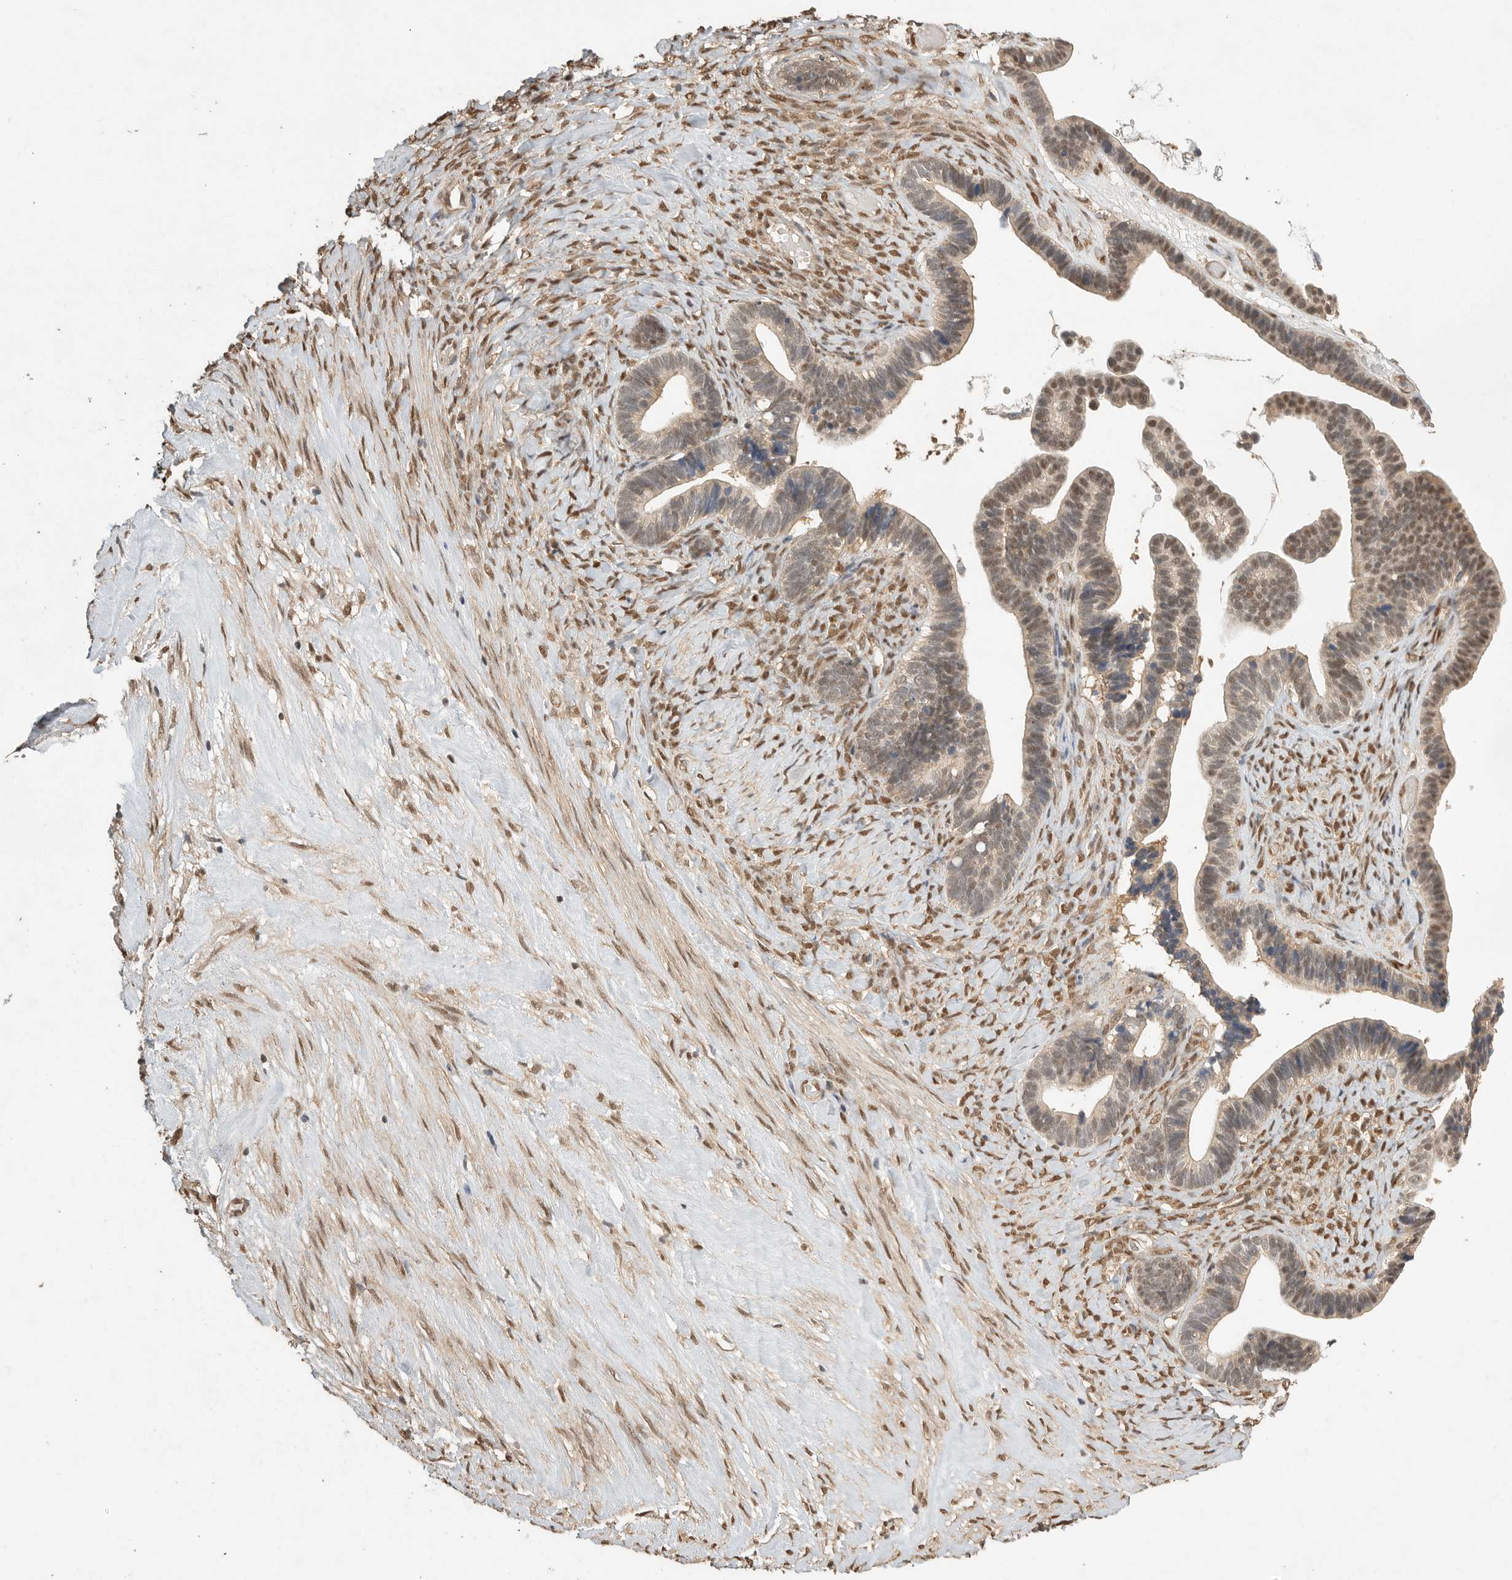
{"staining": {"intensity": "moderate", "quantity": ">75%", "location": "cytoplasmic/membranous,nuclear"}, "tissue": "ovarian cancer", "cell_type": "Tumor cells", "image_type": "cancer", "snomed": [{"axis": "morphology", "description": "Cystadenocarcinoma, serous, NOS"}, {"axis": "topography", "description": "Ovary"}], "caption": "Immunohistochemical staining of serous cystadenocarcinoma (ovarian) demonstrates medium levels of moderate cytoplasmic/membranous and nuclear expression in about >75% of tumor cells.", "gene": "DFFA", "patient": {"sex": "female", "age": 56}}